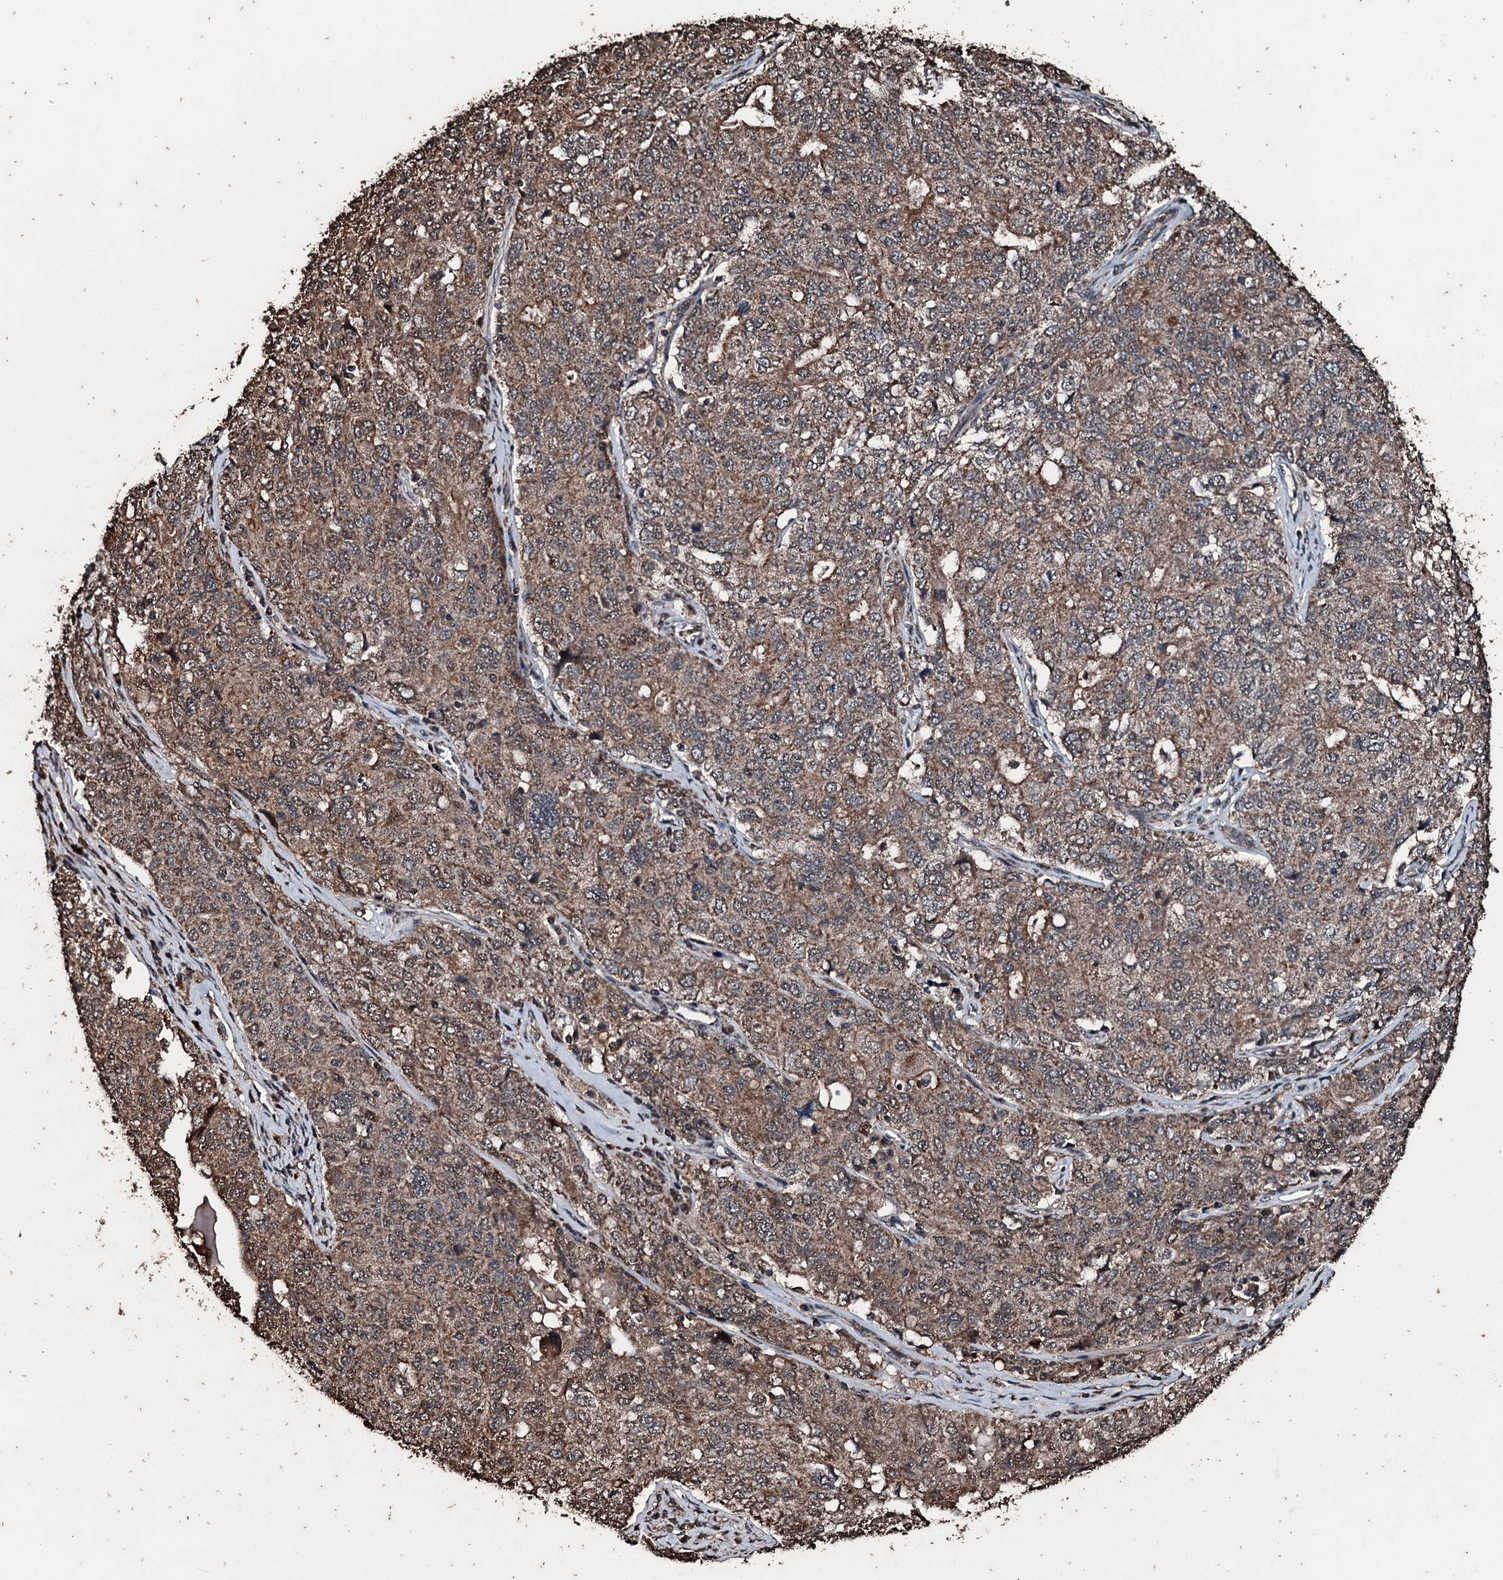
{"staining": {"intensity": "moderate", "quantity": ">75%", "location": "cytoplasmic/membranous"}, "tissue": "ovarian cancer", "cell_type": "Tumor cells", "image_type": "cancer", "snomed": [{"axis": "morphology", "description": "Carcinoma, endometroid"}, {"axis": "topography", "description": "Ovary"}], "caption": "Protein analysis of endometroid carcinoma (ovarian) tissue demonstrates moderate cytoplasmic/membranous positivity in about >75% of tumor cells. The staining was performed using DAB, with brown indicating positive protein expression. Nuclei are stained blue with hematoxylin.", "gene": "FAAP24", "patient": {"sex": "female", "age": 62}}